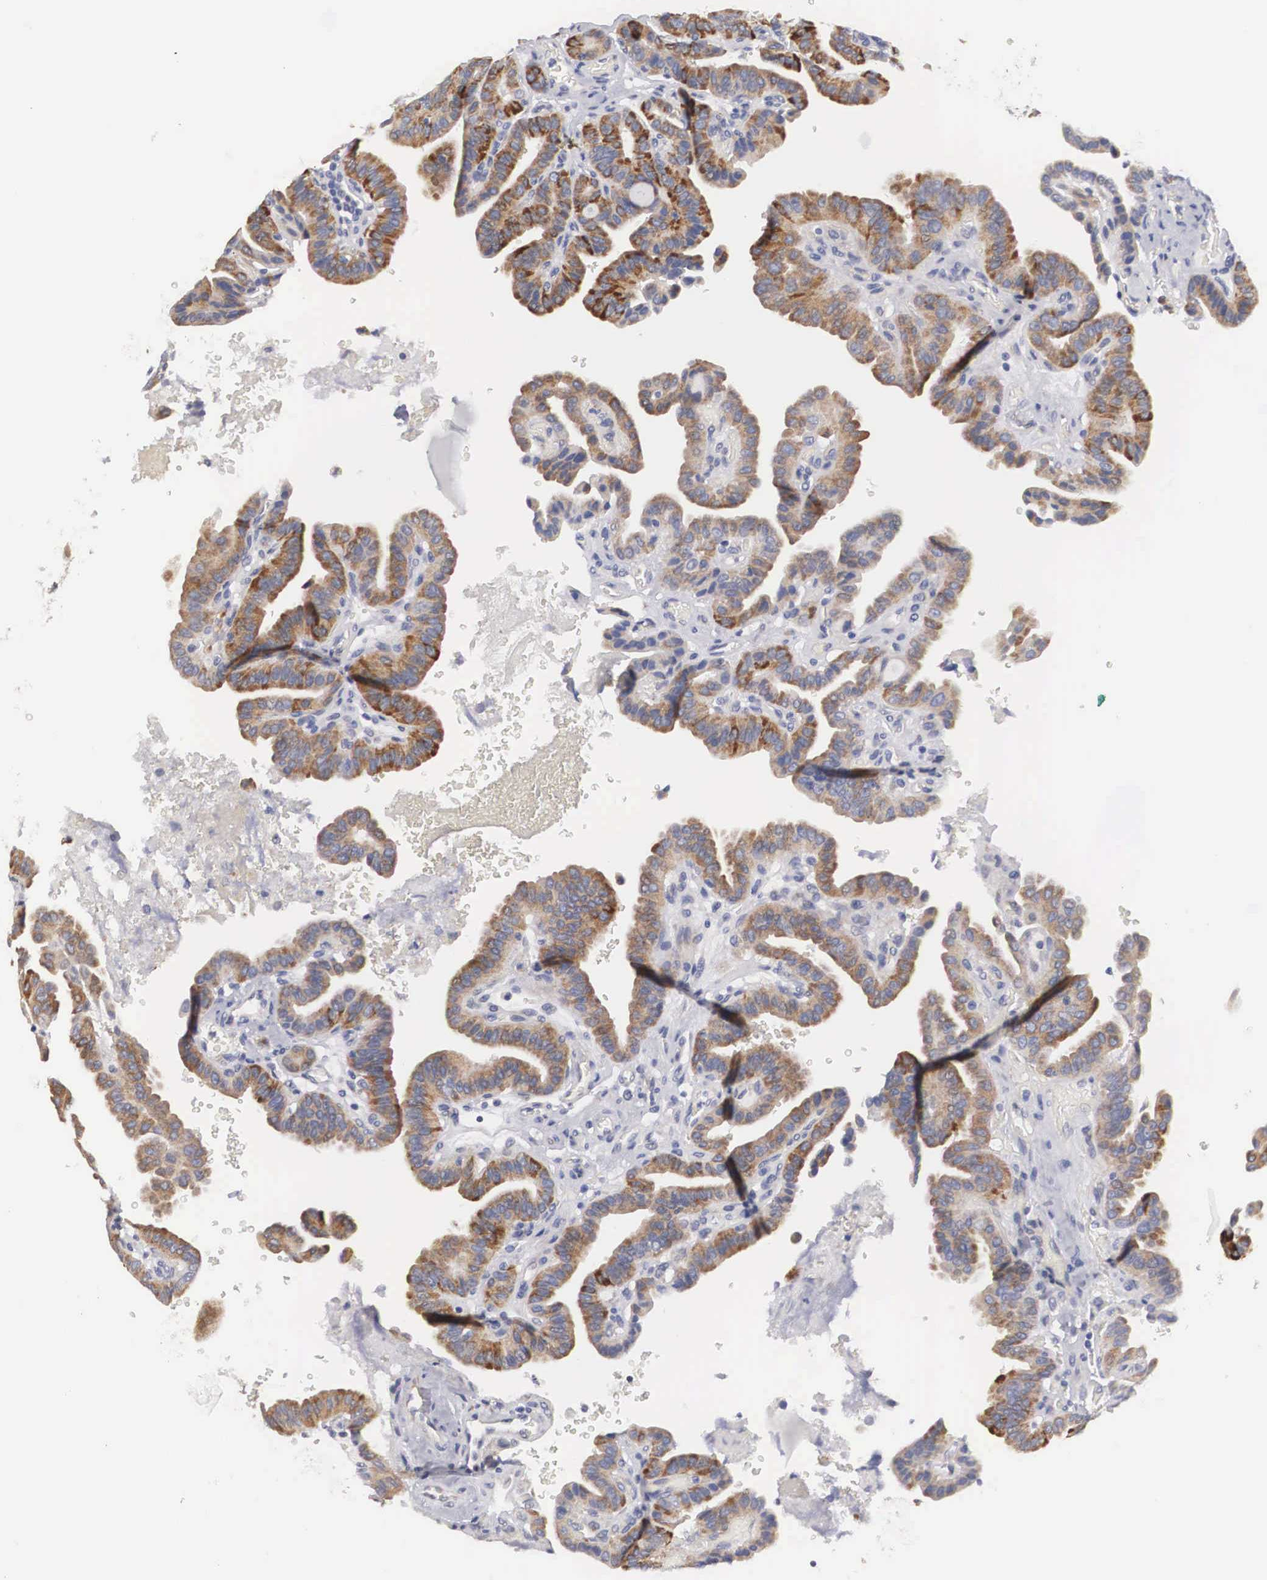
{"staining": {"intensity": "moderate", "quantity": ">75%", "location": "cytoplasmic/membranous"}, "tissue": "thyroid cancer", "cell_type": "Tumor cells", "image_type": "cancer", "snomed": [{"axis": "morphology", "description": "Papillary adenocarcinoma, NOS"}, {"axis": "topography", "description": "Thyroid gland"}], "caption": "Immunohistochemistry of thyroid cancer demonstrates medium levels of moderate cytoplasmic/membranous expression in approximately >75% of tumor cells.", "gene": "ARMCX3", "patient": {"sex": "male", "age": 87}}